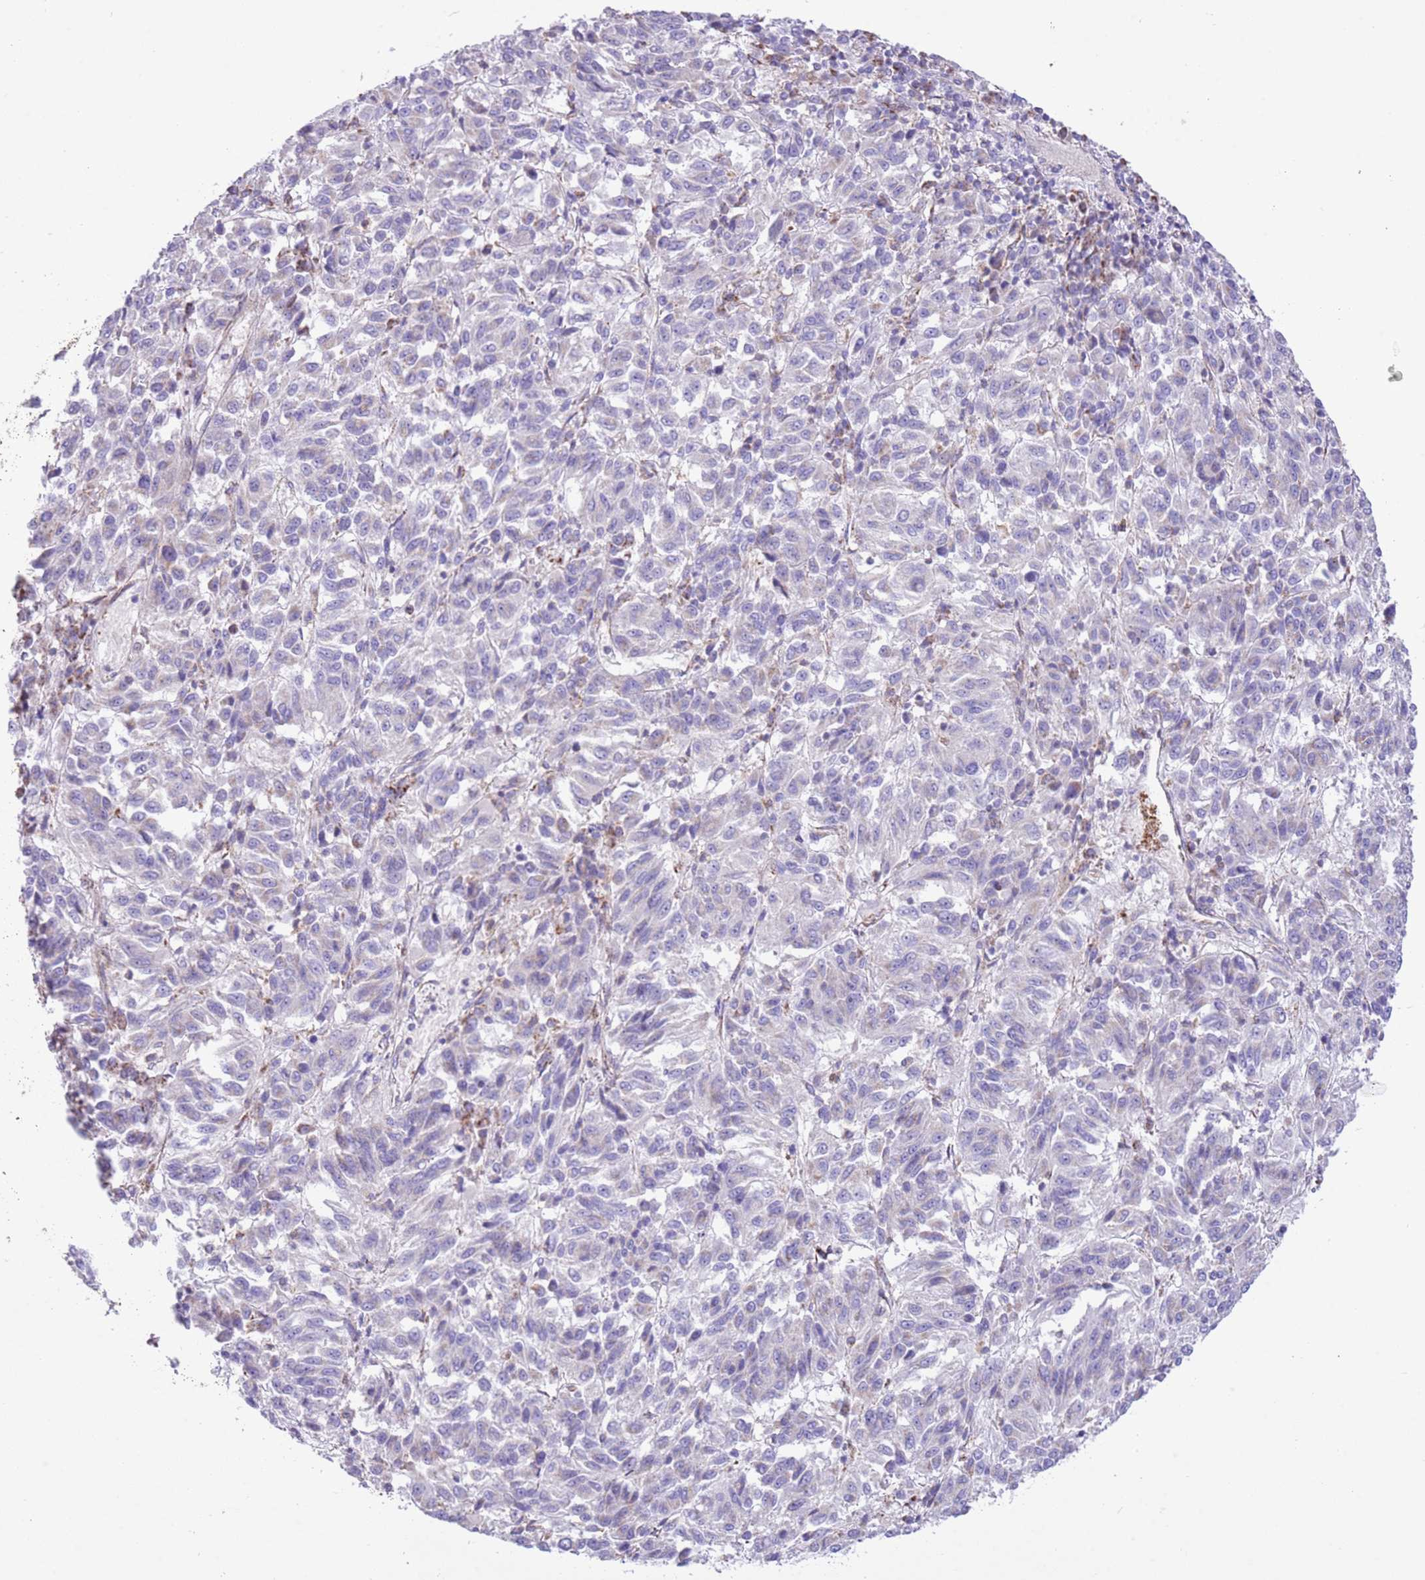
{"staining": {"intensity": "negative", "quantity": "none", "location": "none"}, "tissue": "melanoma", "cell_type": "Tumor cells", "image_type": "cancer", "snomed": [{"axis": "morphology", "description": "Malignant melanoma, Metastatic site"}, {"axis": "topography", "description": "Lung"}], "caption": "A high-resolution photomicrograph shows immunohistochemistry staining of melanoma, which displays no significant expression in tumor cells.", "gene": "SS18L2", "patient": {"sex": "male", "age": 64}}